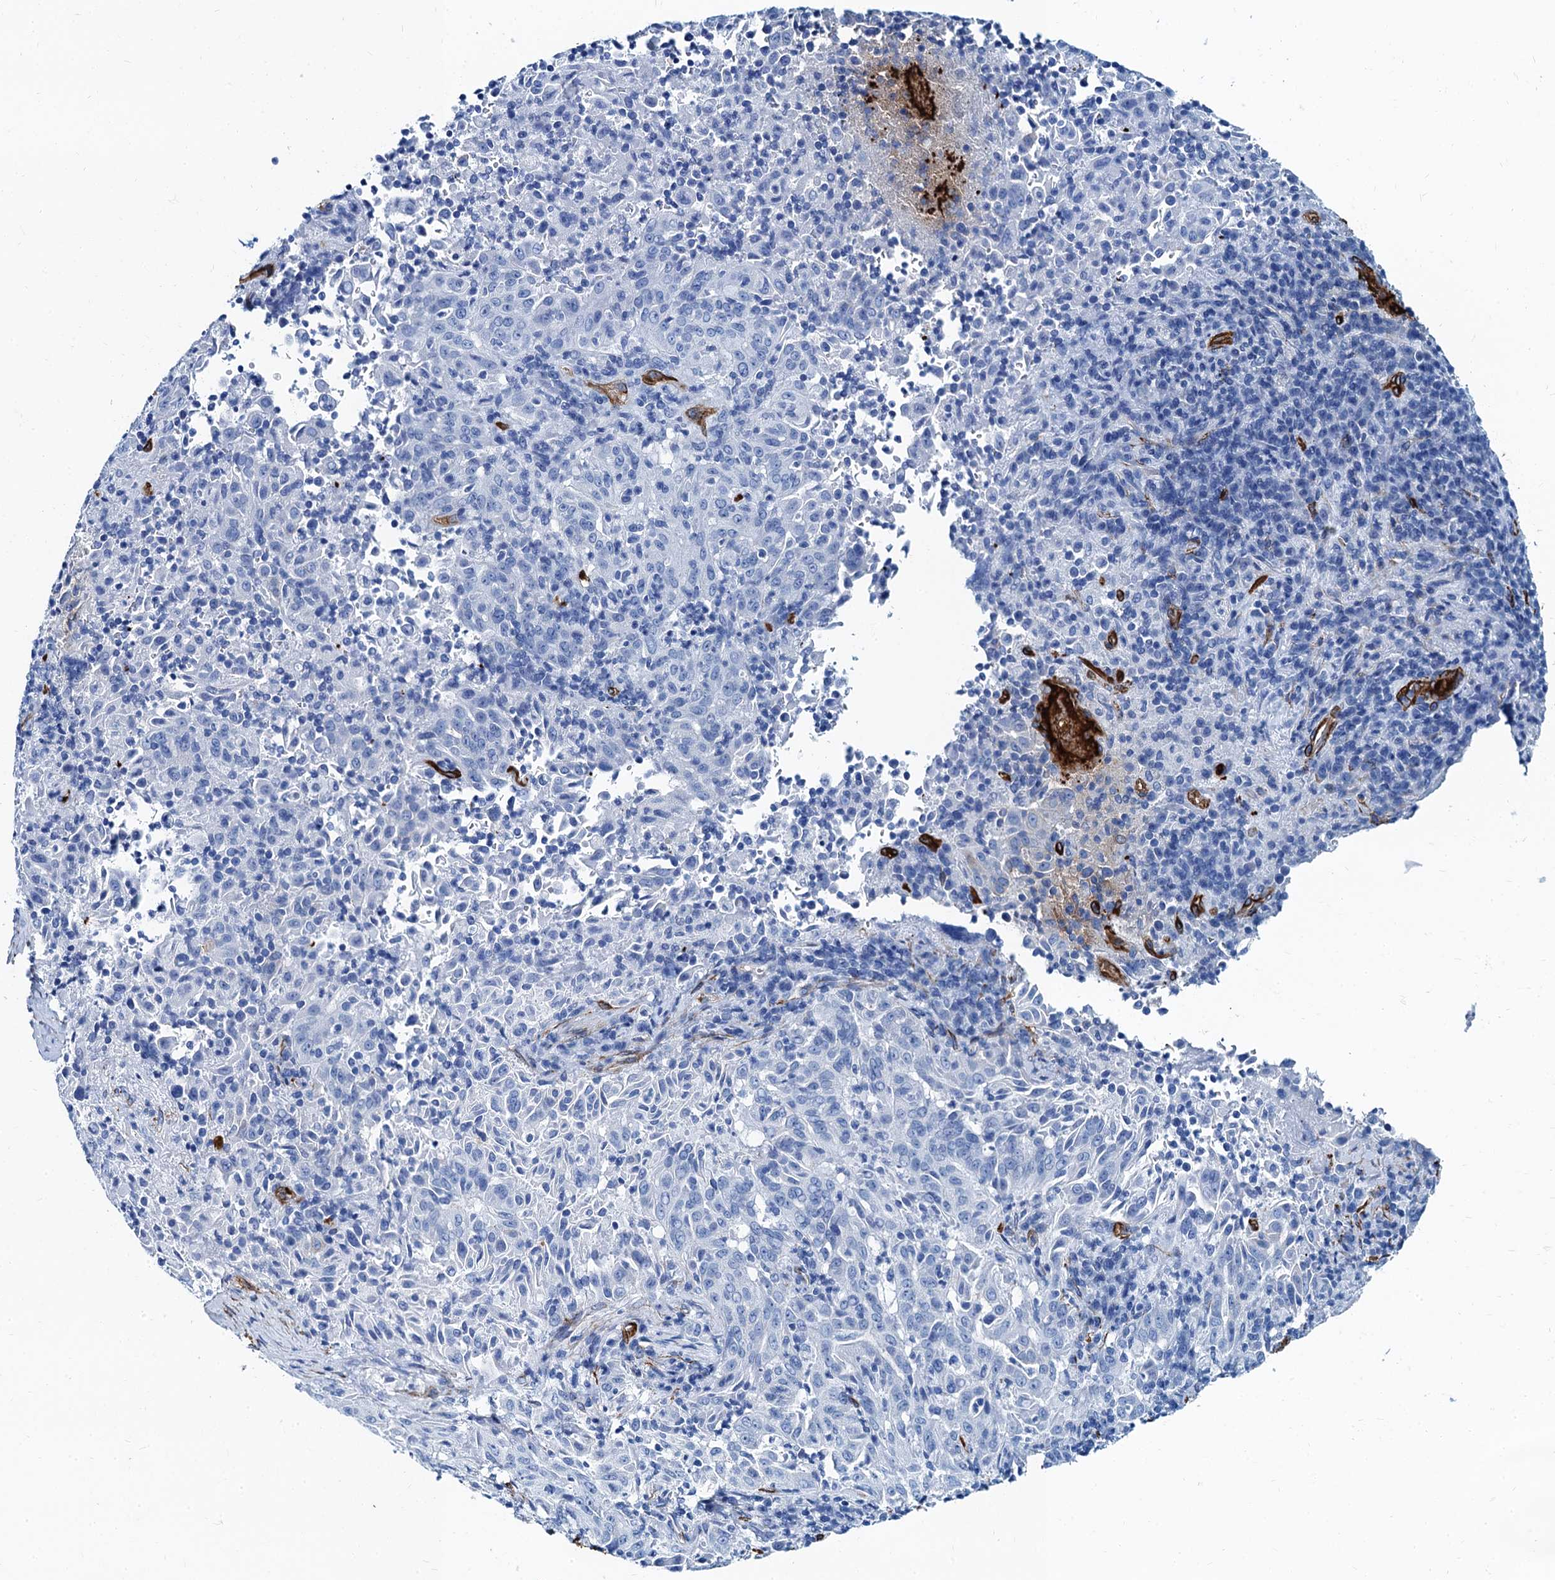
{"staining": {"intensity": "negative", "quantity": "none", "location": "none"}, "tissue": "pancreatic cancer", "cell_type": "Tumor cells", "image_type": "cancer", "snomed": [{"axis": "morphology", "description": "Adenocarcinoma, NOS"}, {"axis": "topography", "description": "Pancreas"}], "caption": "IHC histopathology image of pancreatic adenocarcinoma stained for a protein (brown), which demonstrates no expression in tumor cells.", "gene": "CAVIN2", "patient": {"sex": "male", "age": 51}}